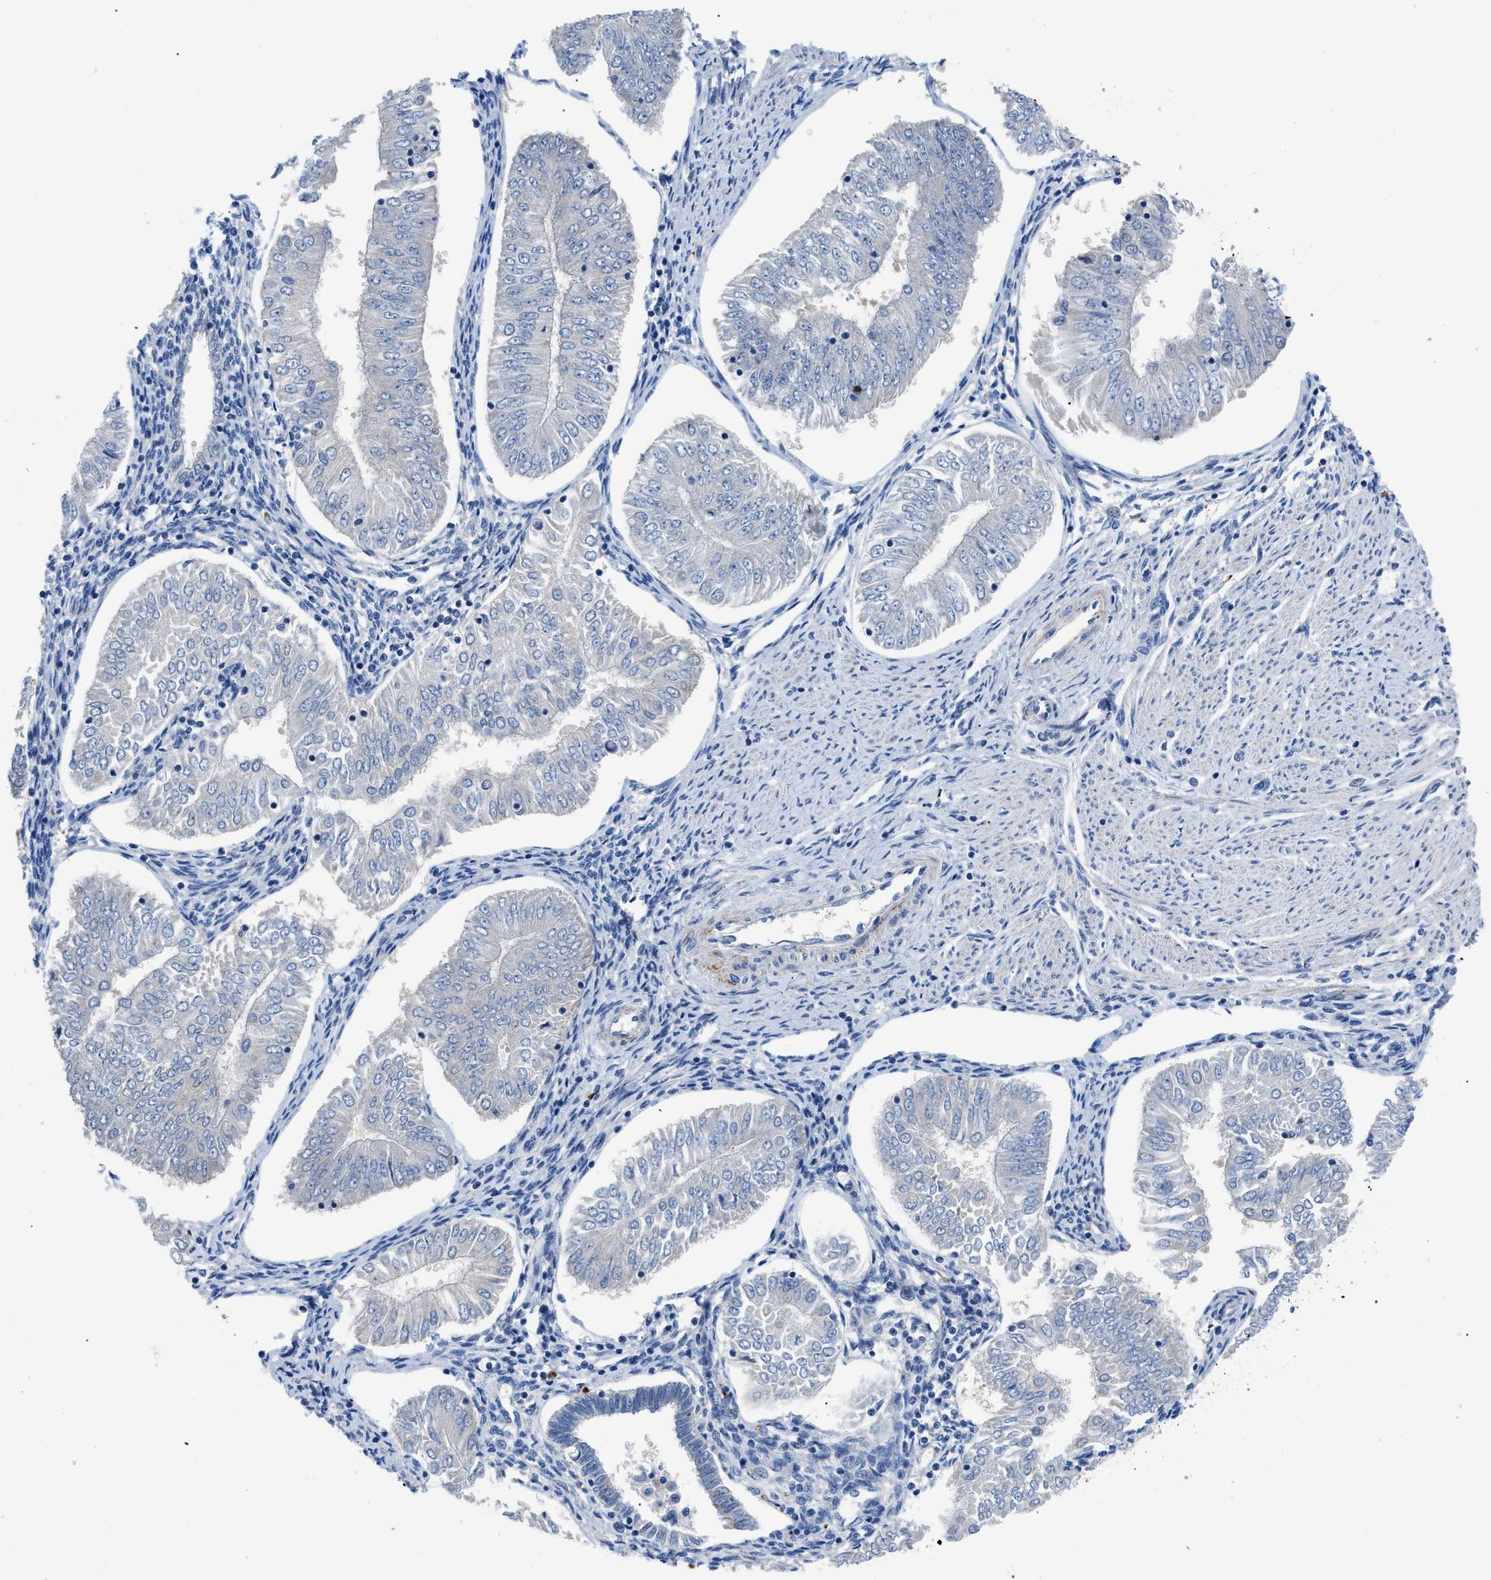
{"staining": {"intensity": "negative", "quantity": "none", "location": "none"}, "tissue": "endometrial cancer", "cell_type": "Tumor cells", "image_type": "cancer", "snomed": [{"axis": "morphology", "description": "Adenocarcinoma, NOS"}, {"axis": "topography", "description": "Endometrium"}], "caption": "The immunohistochemistry (IHC) histopathology image has no significant positivity in tumor cells of adenocarcinoma (endometrial) tissue.", "gene": "UAP1", "patient": {"sex": "female", "age": 53}}